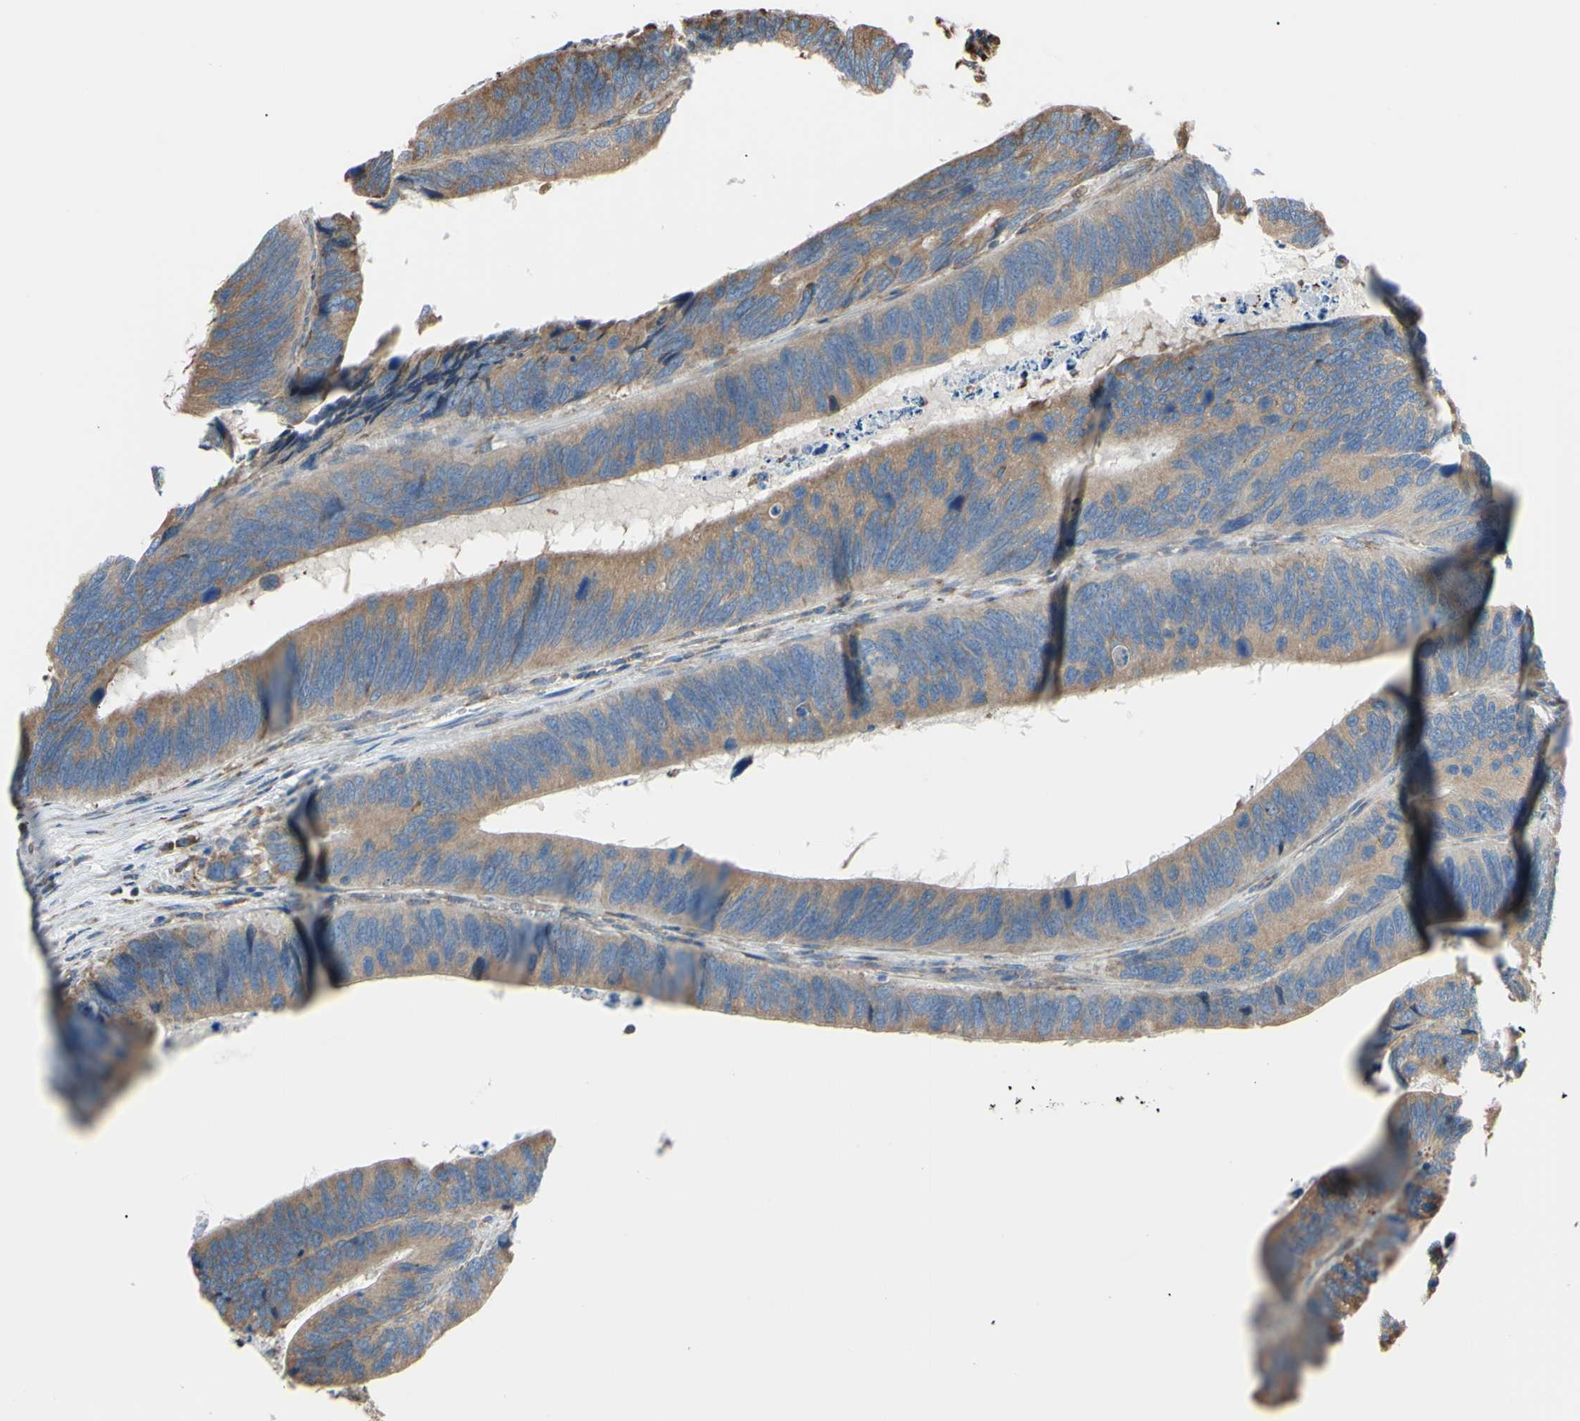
{"staining": {"intensity": "moderate", "quantity": ">75%", "location": "cytoplasmic/membranous"}, "tissue": "colorectal cancer", "cell_type": "Tumor cells", "image_type": "cancer", "snomed": [{"axis": "morphology", "description": "Adenocarcinoma, NOS"}, {"axis": "topography", "description": "Colon"}], "caption": "Immunohistochemical staining of adenocarcinoma (colorectal) exhibits moderate cytoplasmic/membranous protein positivity in approximately >75% of tumor cells. (DAB (3,3'-diaminobenzidine) IHC with brightfield microscopy, high magnification).", "gene": "BMF", "patient": {"sex": "male", "age": 72}}